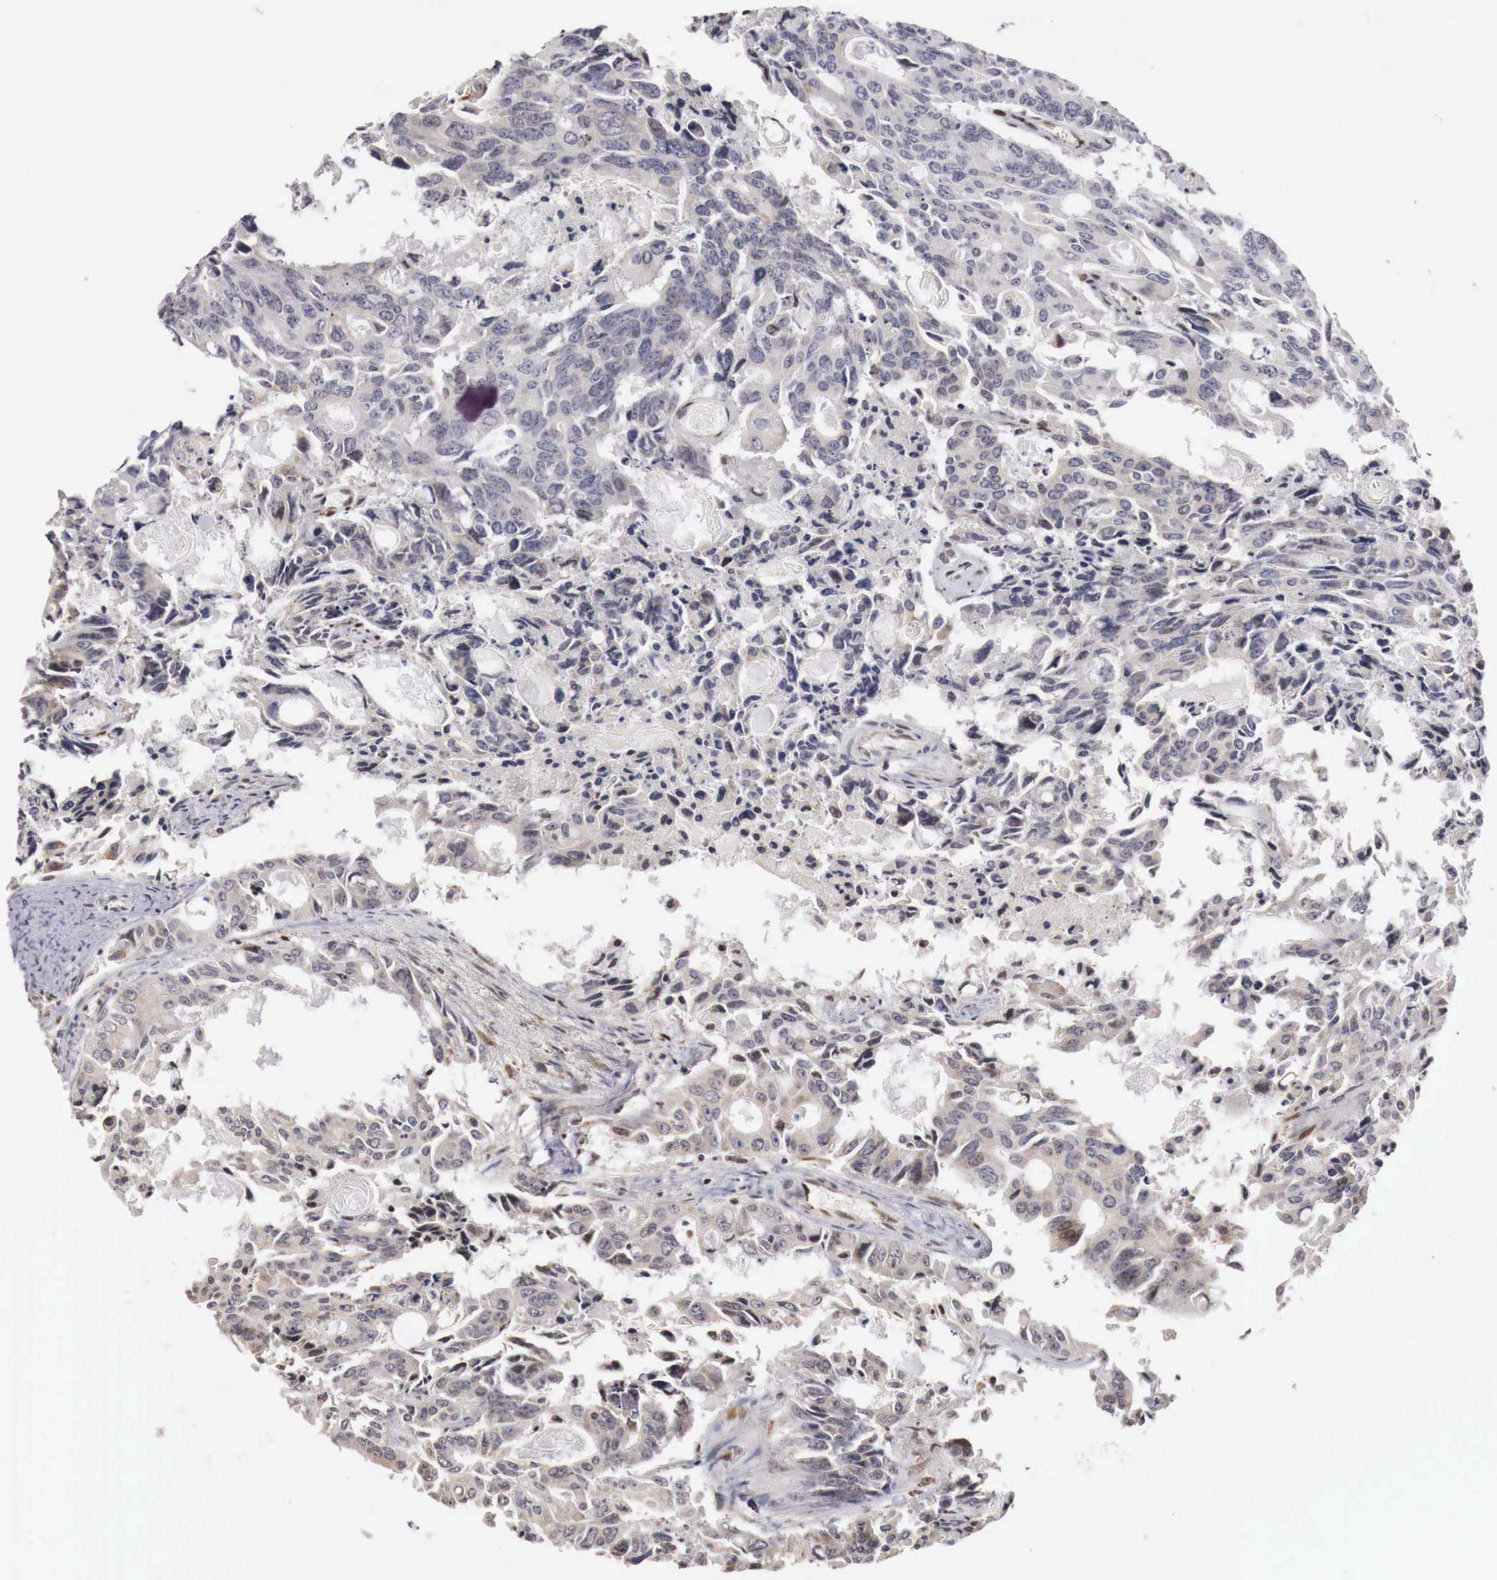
{"staining": {"intensity": "negative", "quantity": "none", "location": "none"}, "tissue": "colorectal cancer", "cell_type": "Tumor cells", "image_type": "cancer", "snomed": [{"axis": "morphology", "description": "Adenocarcinoma, NOS"}, {"axis": "topography", "description": "Rectum"}], "caption": "Protein analysis of colorectal cancer exhibits no significant staining in tumor cells.", "gene": "KHDRBS2", "patient": {"sex": "male", "age": 76}}